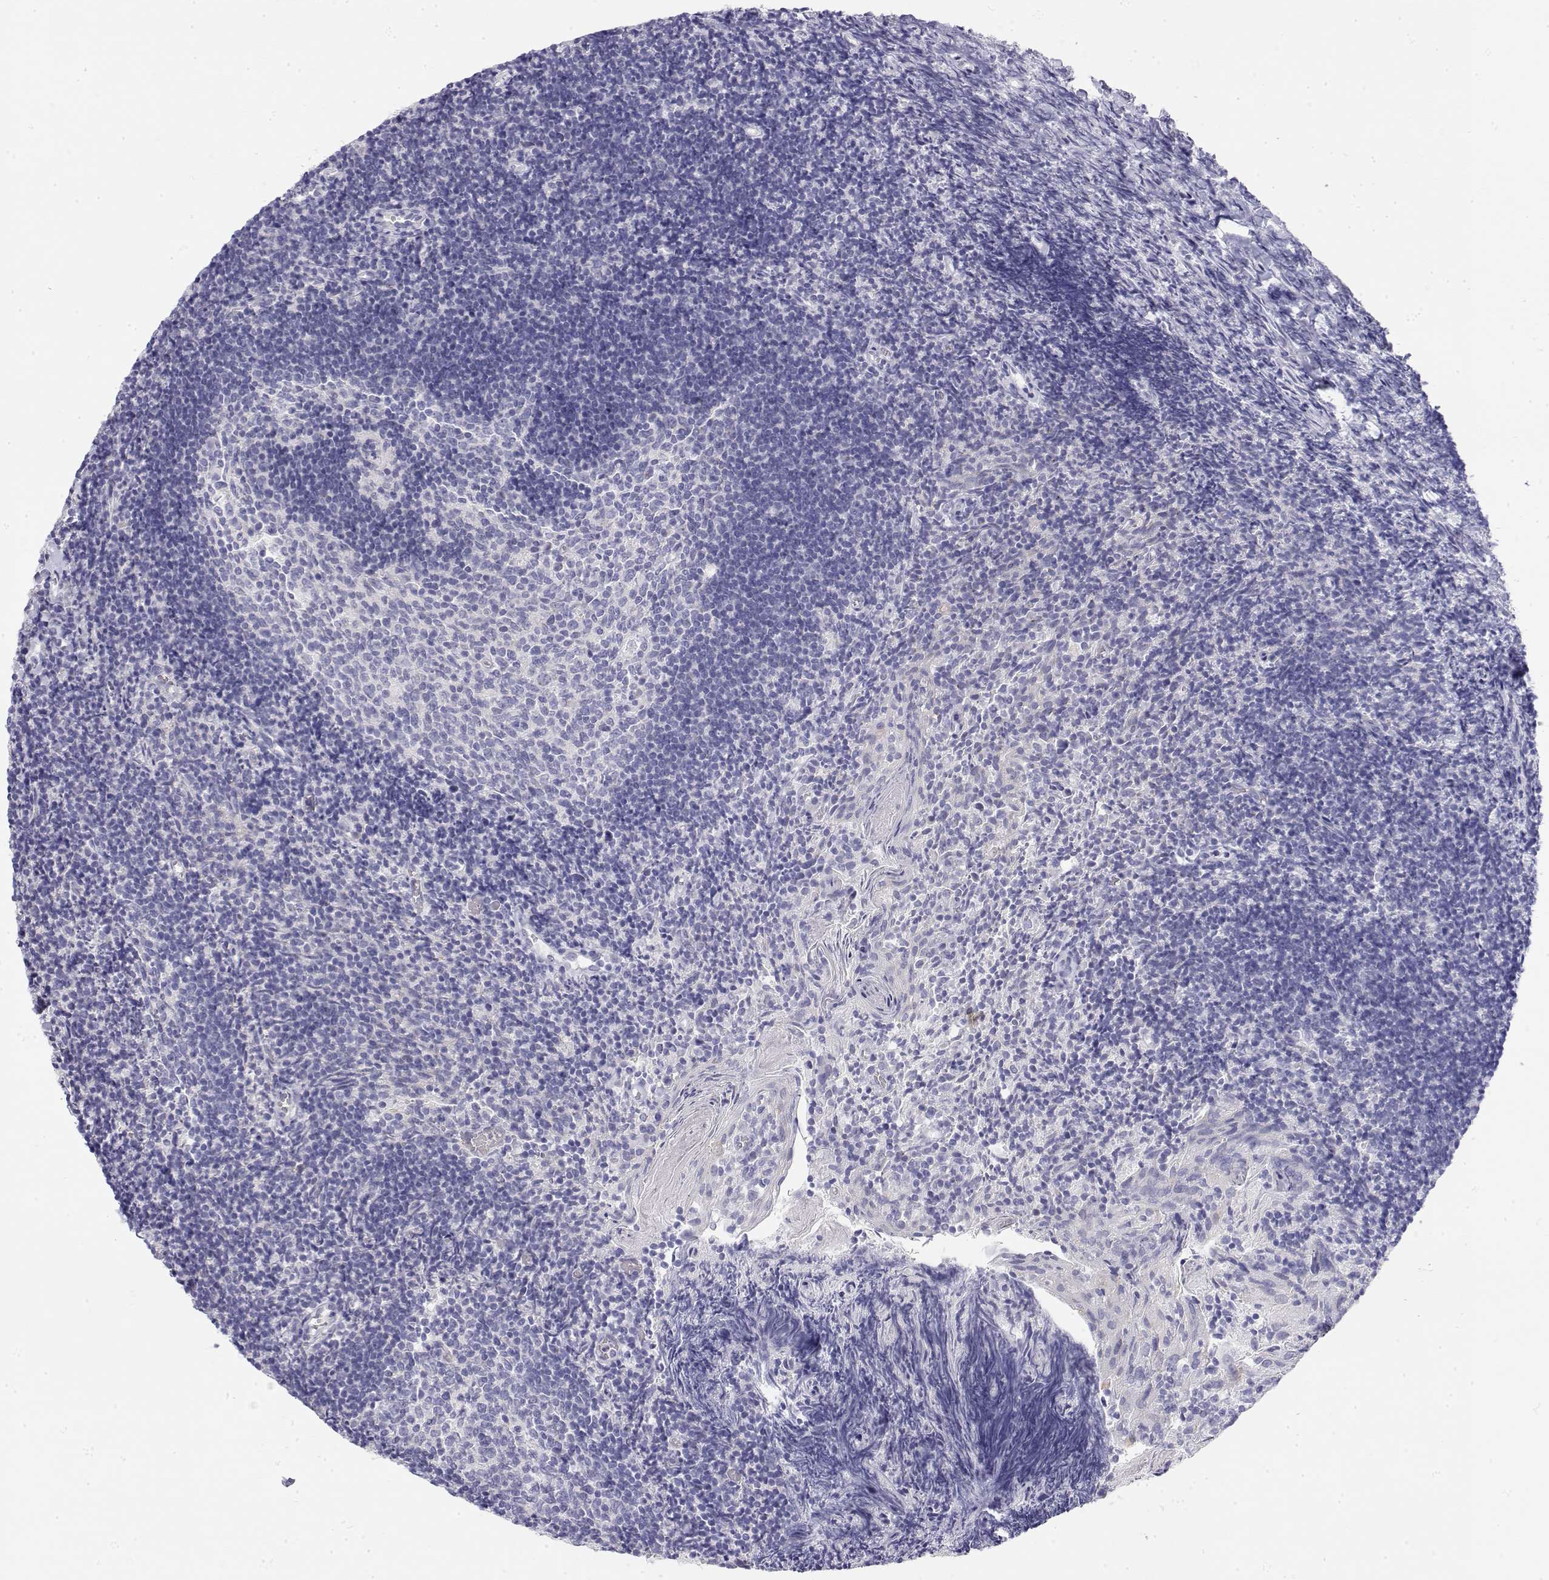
{"staining": {"intensity": "negative", "quantity": "none", "location": "none"}, "tissue": "tonsil", "cell_type": "Germinal center cells", "image_type": "normal", "snomed": [{"axis": "morphology", "description": "Normal tissue, NOS"}, {"axis": "topography", "description": "Tonsil"}], "caption": "This is an IHC photomicrograph of unremarkable tonsil. There is no staining in germinal center cells.", "gene": "MISP", "patient": {"sex": "female", "age": 10}}